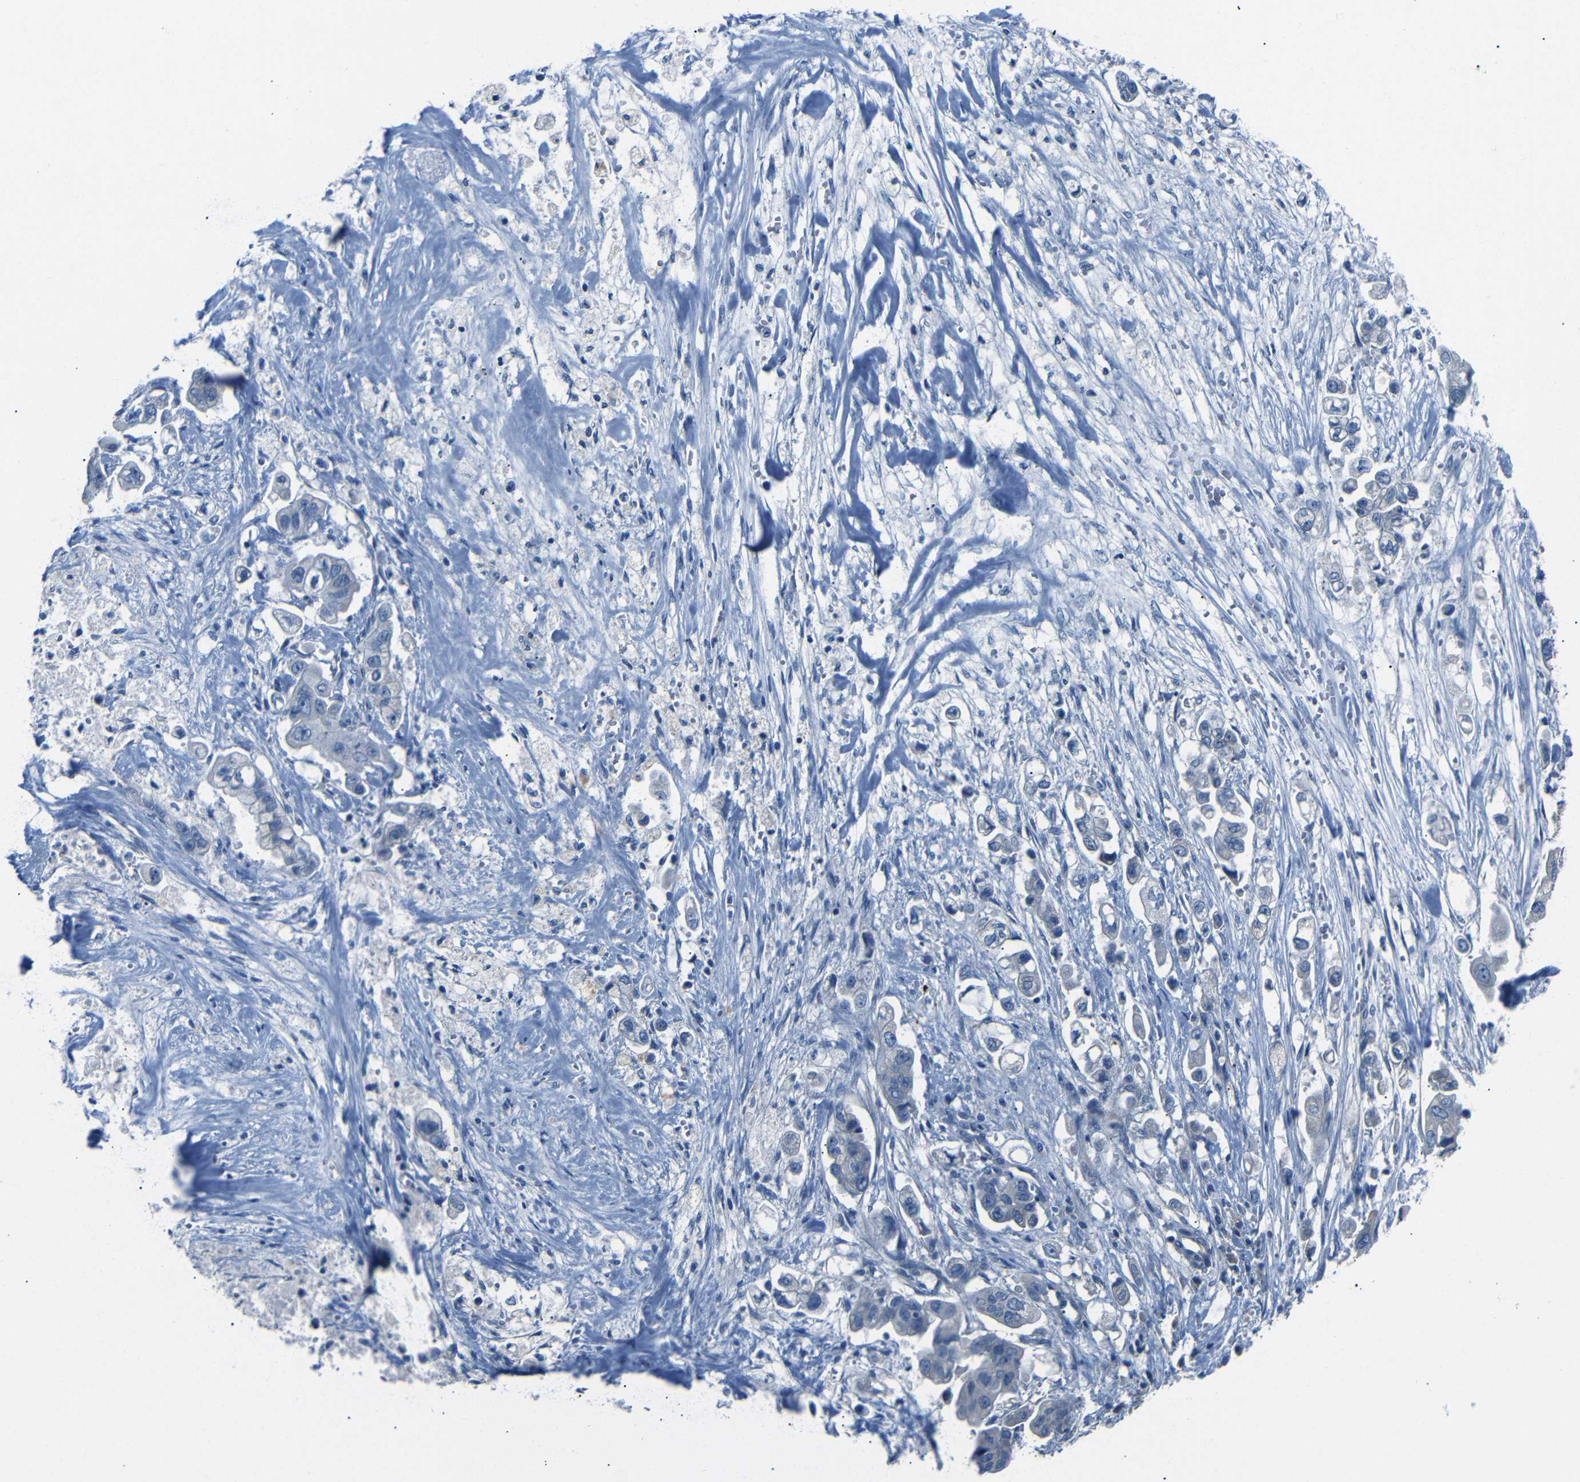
{"staining": {"intensity": "negative", "quantity": "none", "location": "none"}, "tissue": "stomach cancer", "cell_type": "Tumor cells", "image_type": "cancer", "snomed": [{"axis": "morphology", "description": "Adenocarcinoma, NOS"}, {"axis": "topography", "description": "Stomach"}], "caption": "Immunohistochemistry of stomach cancer reveals no staining in tumor cells.", "gene": "DCP1A", "patient": {"sex": "male", "age": 62}}